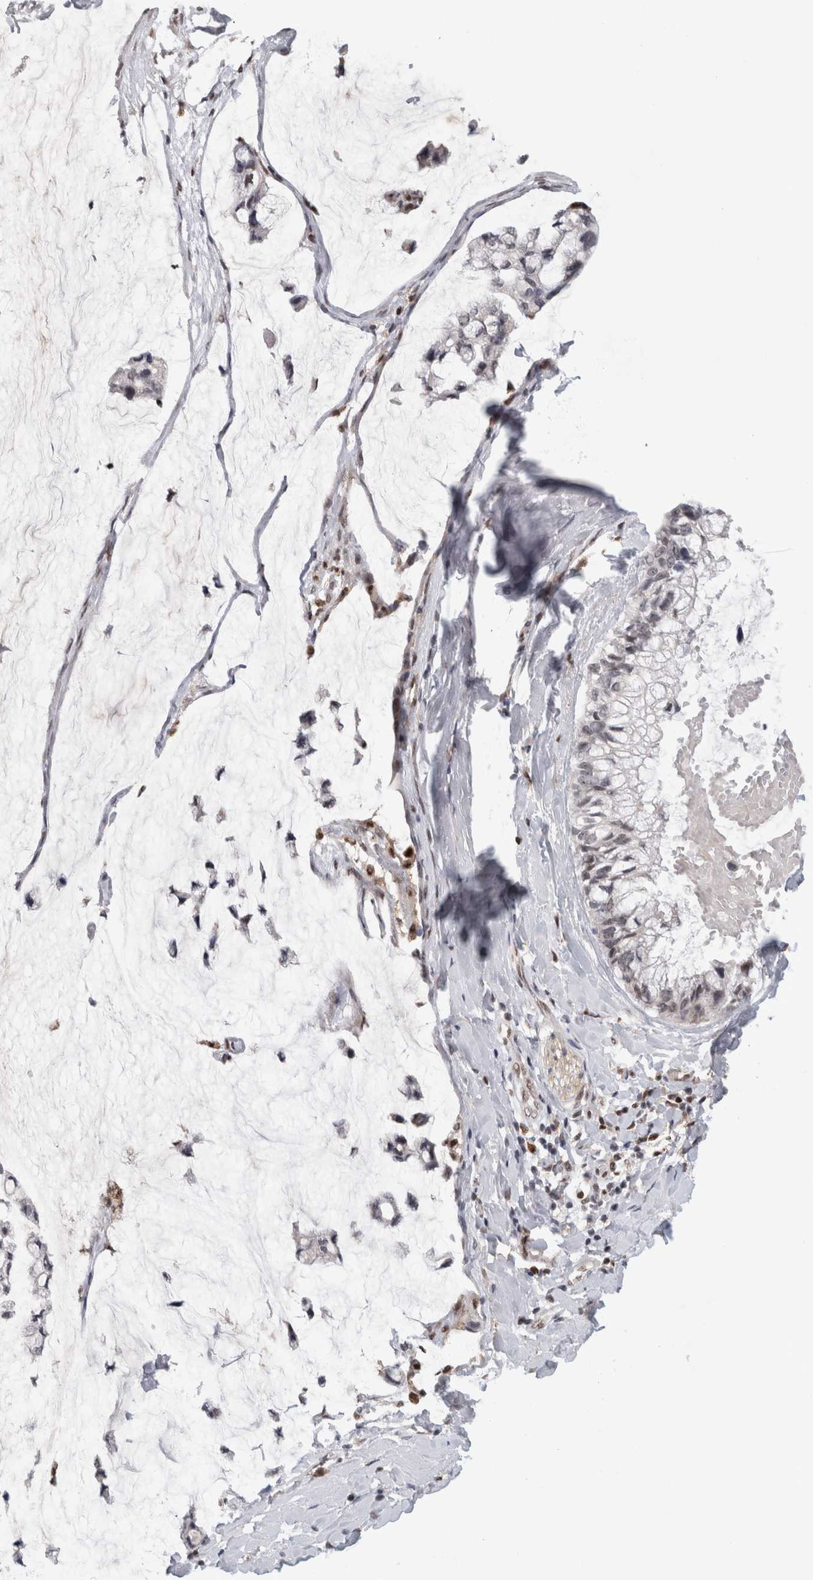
{"staining": {"intensity": "weak", "quantity": "<25%", "location": "nuclear"}, "tissue": "ovarian cancer", "cell_type": "Tumor cells", "image_type": "cancer", "snomed": [{"axis": "morphology", "description": "Cystadenocarcinoma, mucinous, NOS"}, {"axis": "topography", "description": "Ovary"}], "caption": "This is an IHC image of human mucinous cystadenocarcinoma (ovarian). There is no expression in tumor cells.", "gene": "SRARP", "patient": {"sex": "female", "age": 39}}